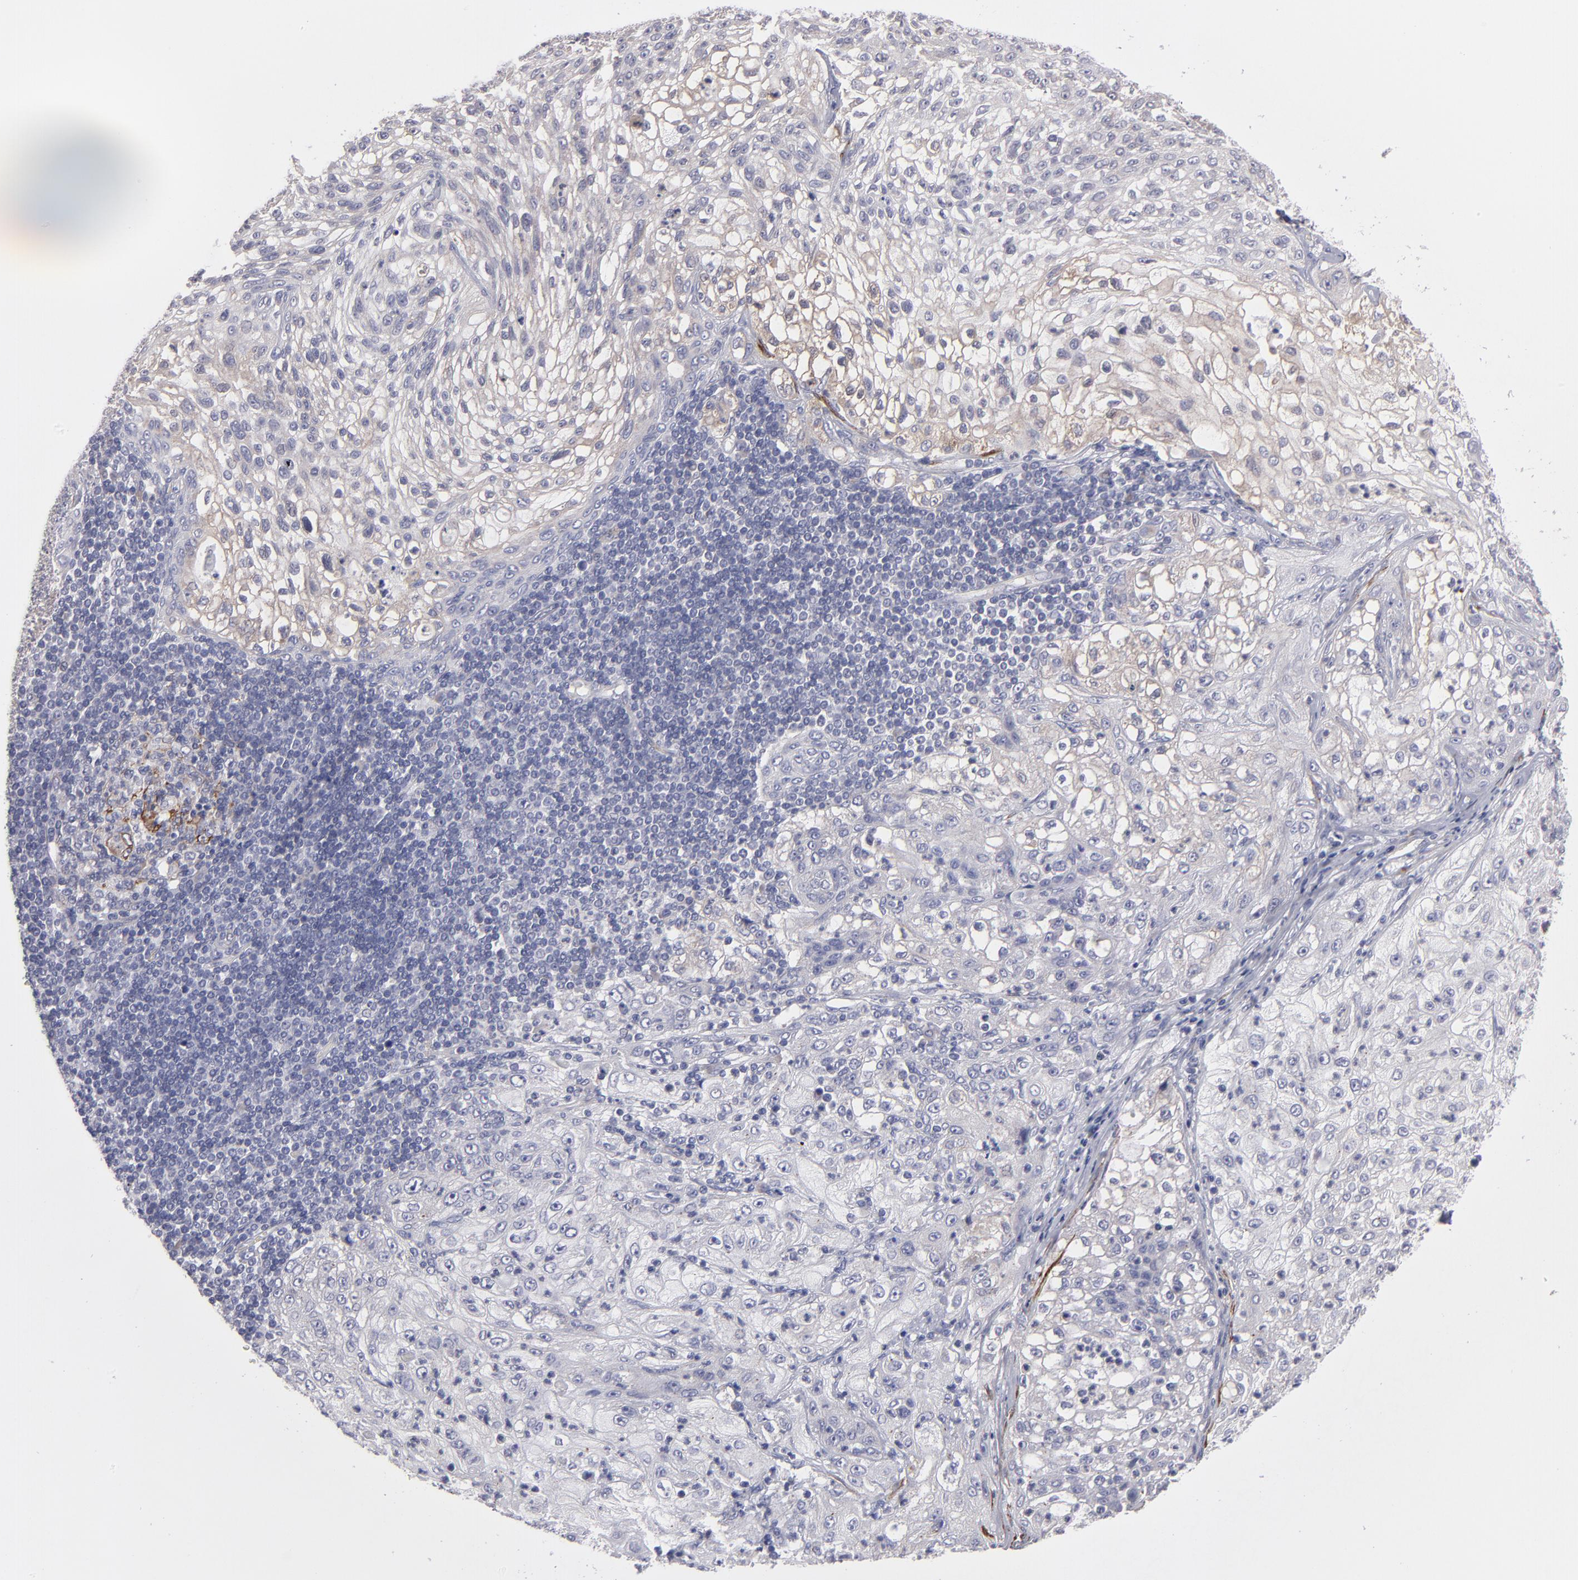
{"staining": {"intensity": "weak", "quantity": "<25%", "location": "cytoplasmic/membranous"}, "tissue": "lung cancer", "cell_type": "Tumor cells", "image_type": "cancer", "snomed": [{"axis": "morphology", "description": "Inflammation, NOS"}, {"axis": "morphology", "description": "Squamous cell carcinoma, NOS"}, {"axis": "topography", "description": "Lymph node"}, {"axis": "topography", "description": "Soft tissue"}, {"axis": "topography", "description": "Lung"}], "caption": "Image shows no protein expression in tumor cells of lung cancer (squamous cell carcinoma) tissue.", "gene": "SLMAP", "patient": {"sex": "male", "age": 66}}